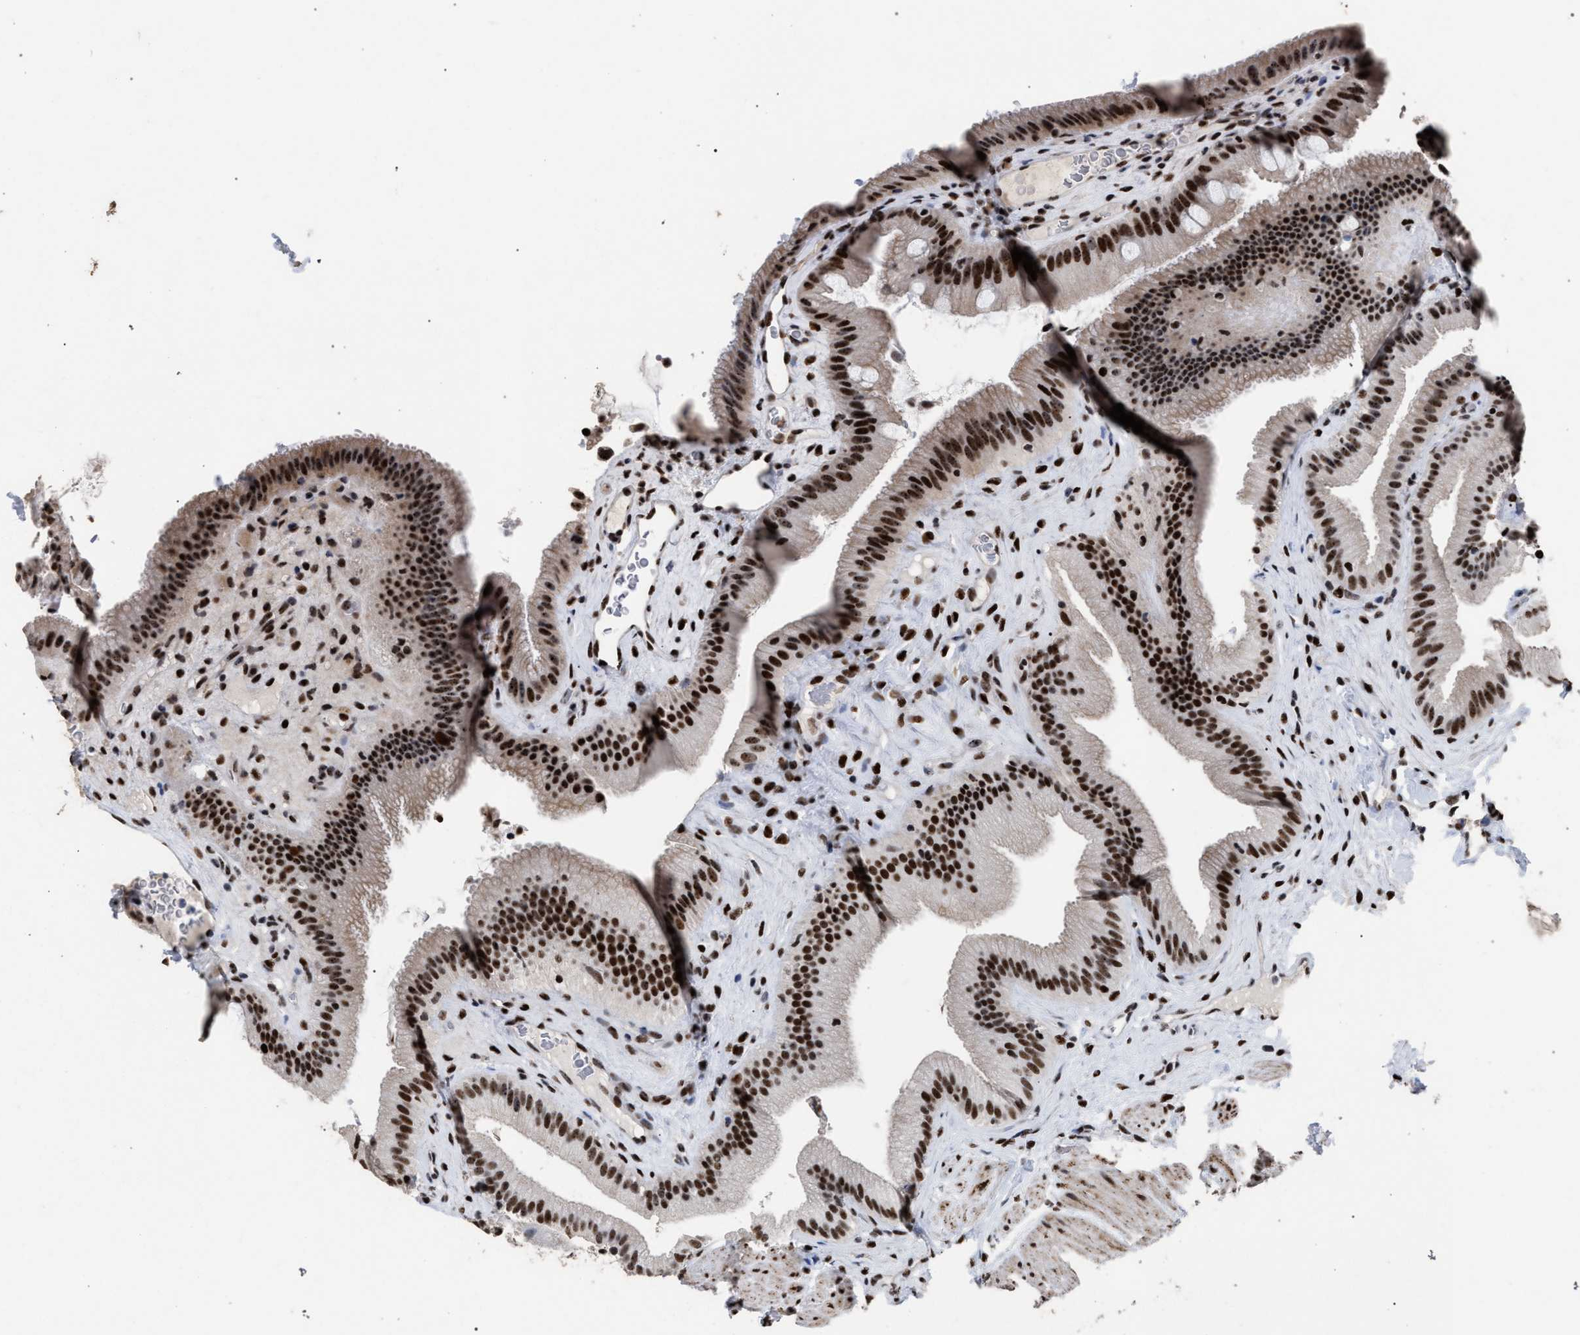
{"staining": {"intensity": "strong", "quantity": ">75%", "location": "nuclear"}, "tissue": "gallbladder", "cell_type": "Glandular cells", "image_type": "normal", "snomed": [{"axis": "morphology", "description": "Normal tissue, NOS"}, {"axis": "topography", "description": "Gallbladder"}], "caption": "The photomicrograph displays immunohistochemical staining of benign gallbladder. There is strong nuclear staining is seen in approximately >75% of glandular cells.", "gene": "TP53BP1", "patient": {"sex": "male", "age": 49}}